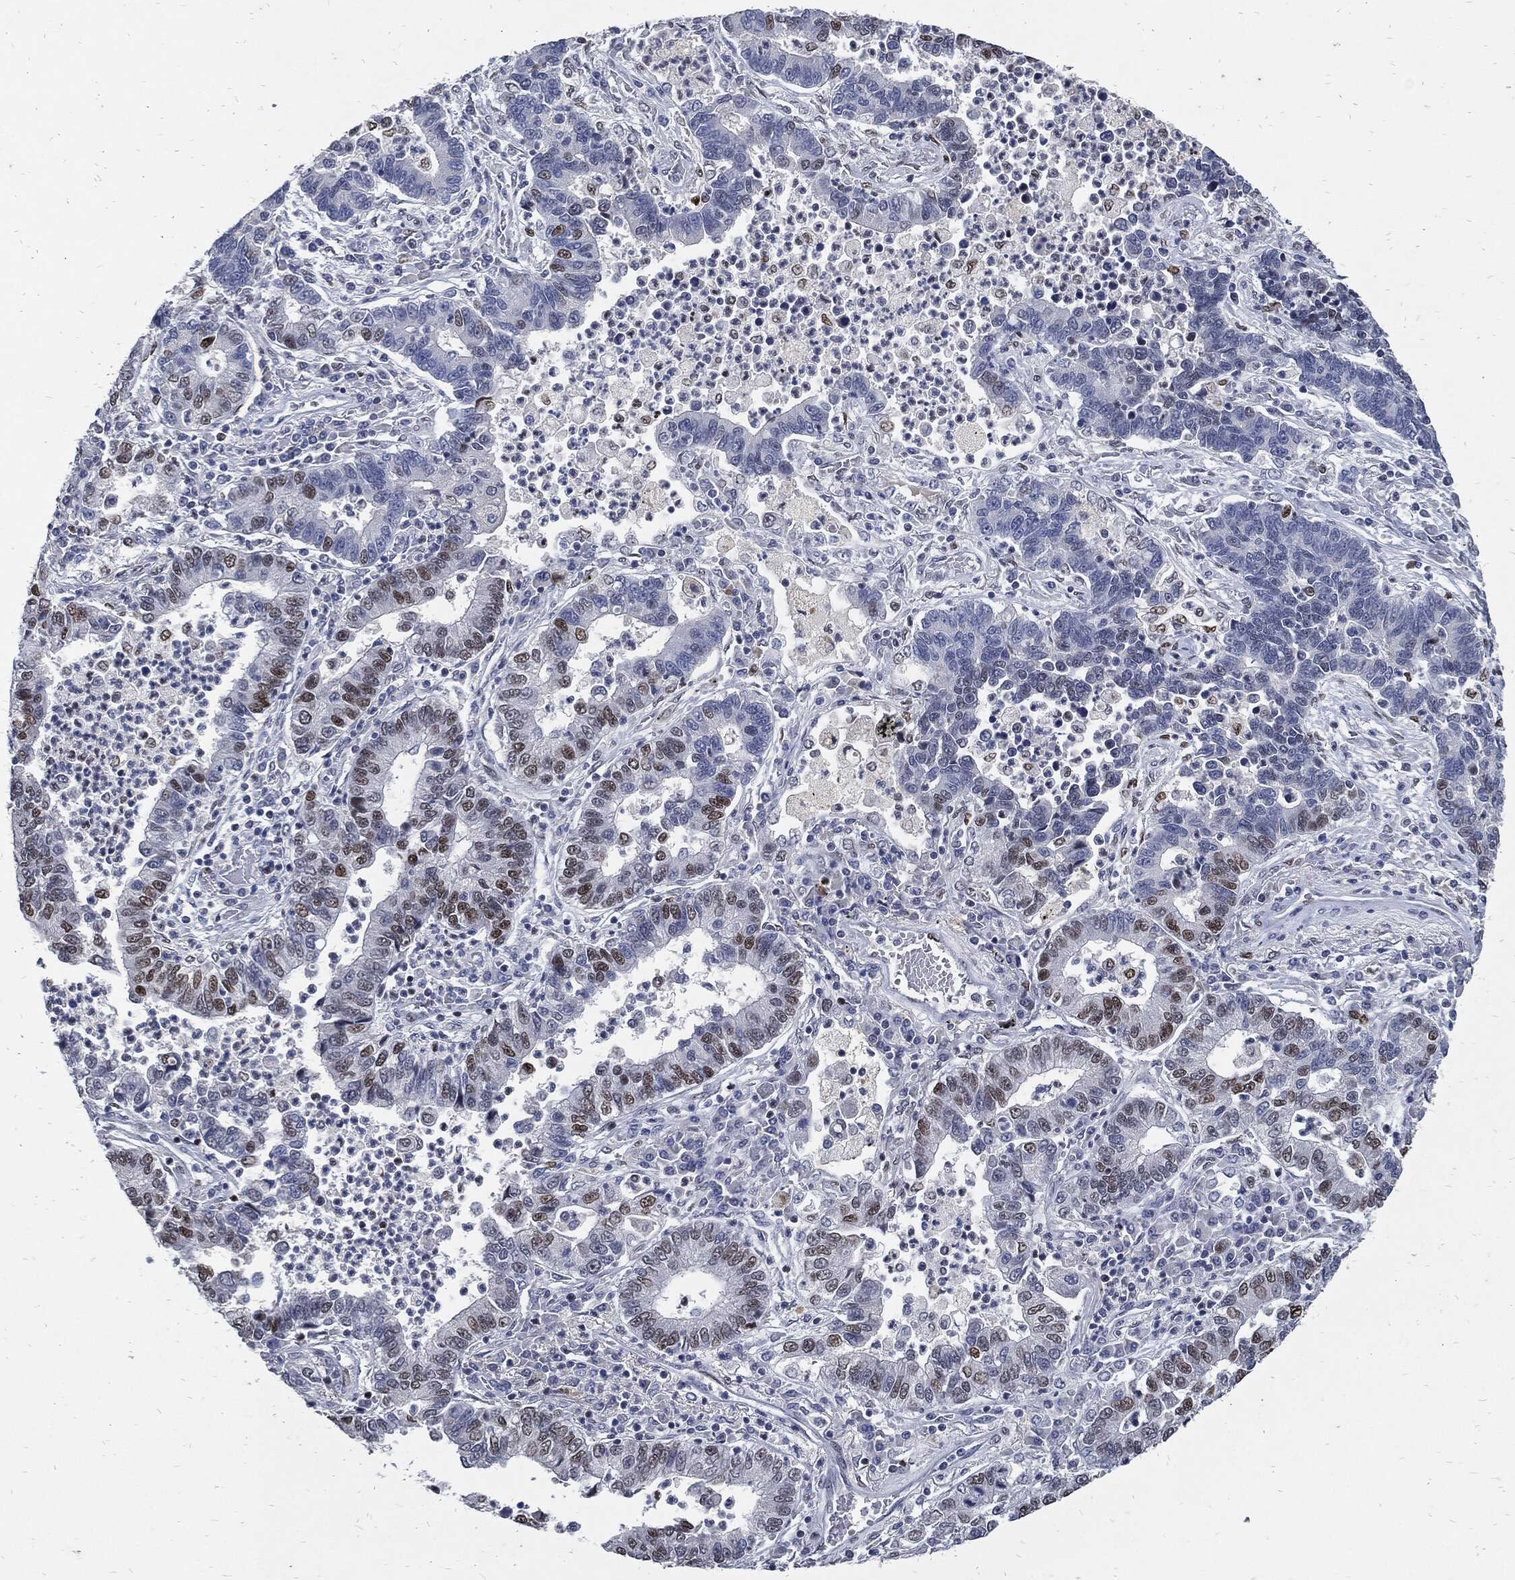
{"staining": {"intensity": "moderate", "quantity": "<25%", "location": "nuclear"}, "tissue": "lung cancer", "cell_type": "Tumor cells", "image_type": "cancer", "snomed": [{"axis": "morphology", "description": "Adenocarcinoma, NOS"}, {"axis": "topography", "description": "Lung"}], "caption": "Brown immunohistochemical staining in human lung cancer exhibits moderate nuclear positivity in approximately <25% of tumor cells. (Stains: DAB in brown, nuclei in blue, Microscopy: brightfield microscopy at high magnification).", "gene": "JUN", "patient": {"sex": "female", "age": 57}}